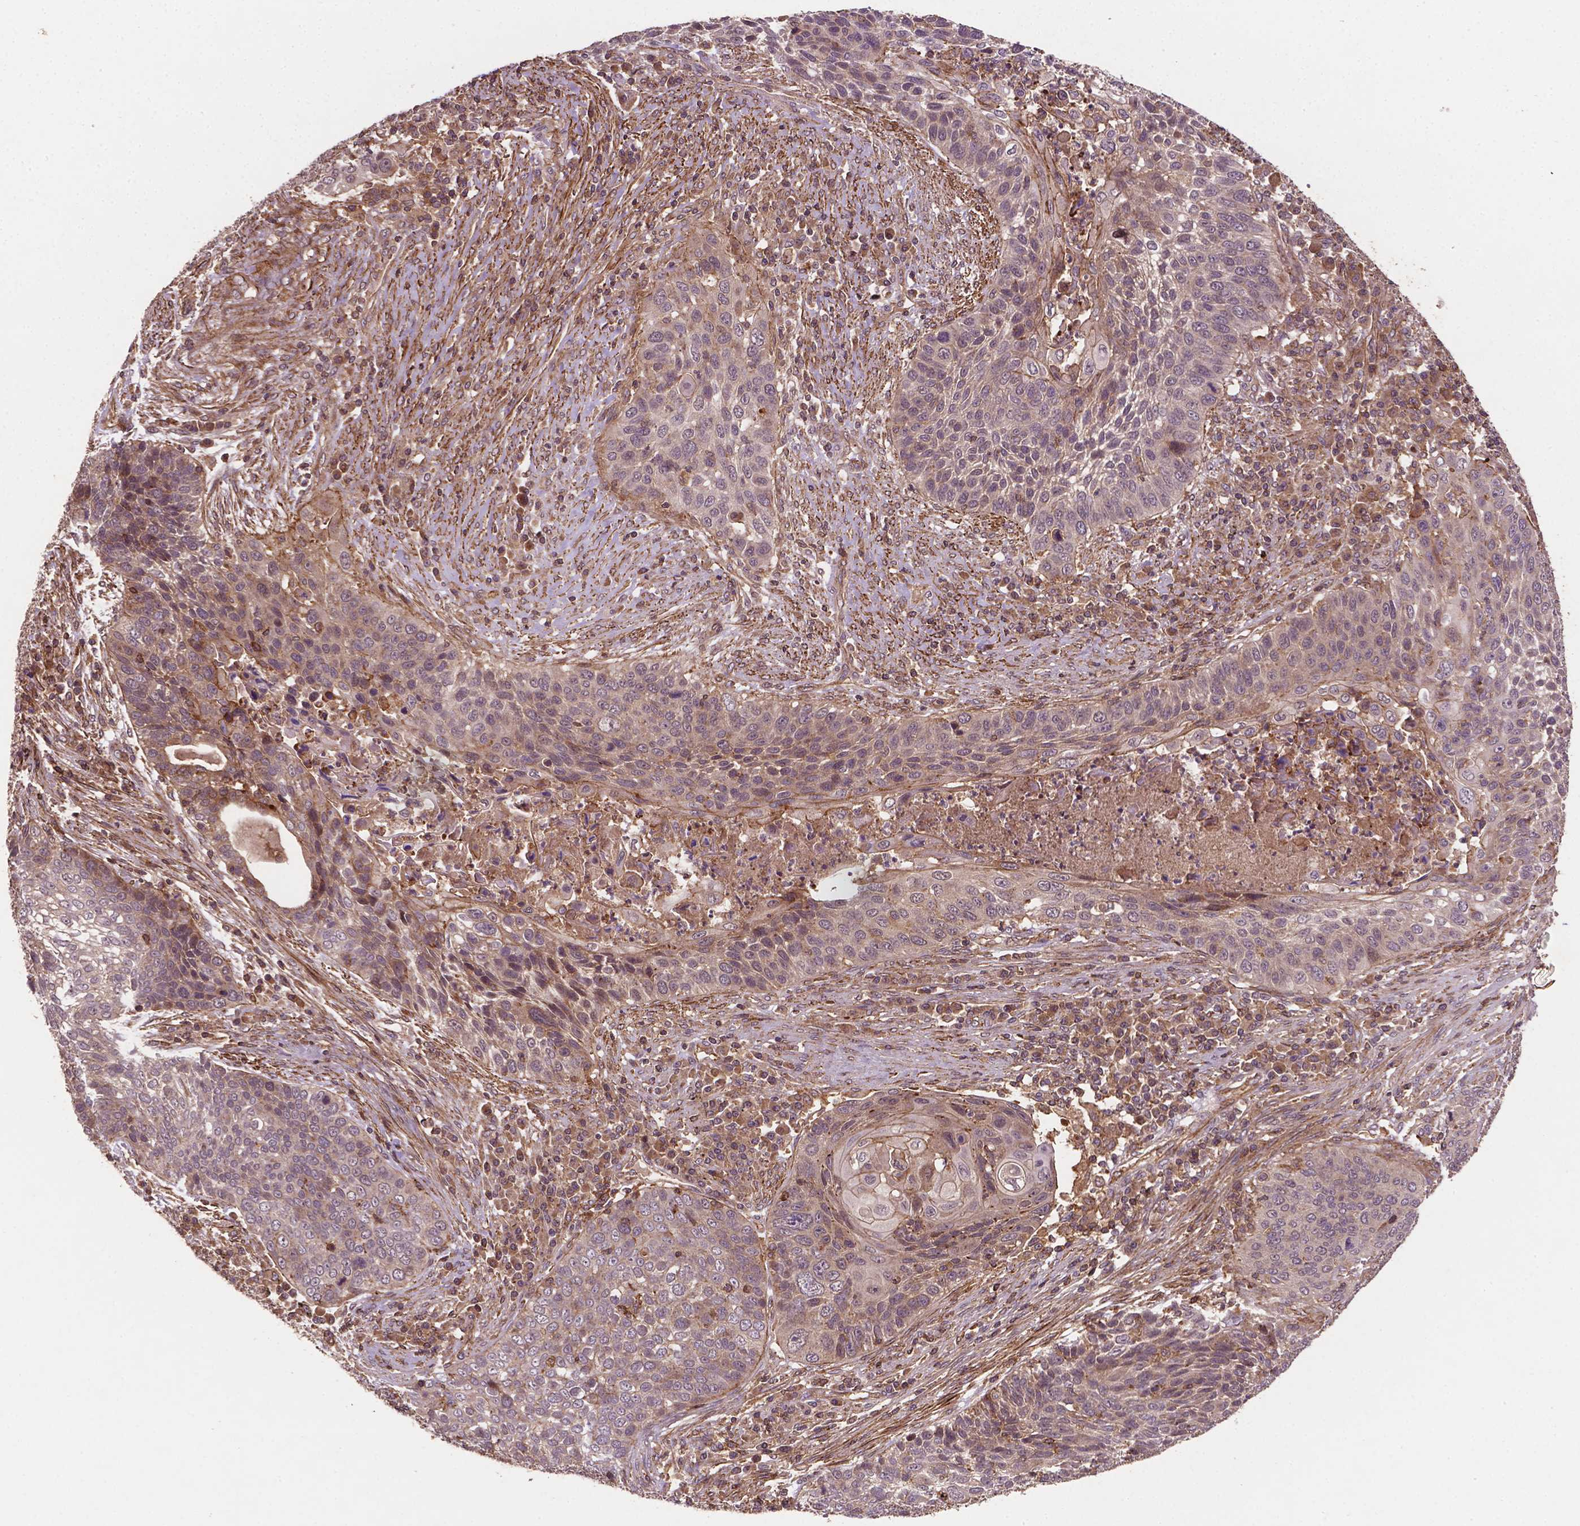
{"staining": {"intensity": "weak", "quantity": "<25%", "location": "cytoplasmic/membranous"}, "tissue": "lung cancer", "cell_type": "Tumor cells", "image_type": "cancer", "snomed": [{"axis": "morphology", "description": "Squamous cell carcinoma, NOS"}, {"axis": "morphology", "description": "Squamous cell carcinoma, metastatic, NOS"}, {"axis": "topography", "description": "Lung"}, {"axis": "topography", "description": "Pleura, NOS"}], "caption": "The IHC photomicrograph has no significant expression in tumor cells of lung cancer (squamous cell carcinoma) tissue.", "gene": "ZMYND19", "patient": {"sex": "male", "age": 72}}